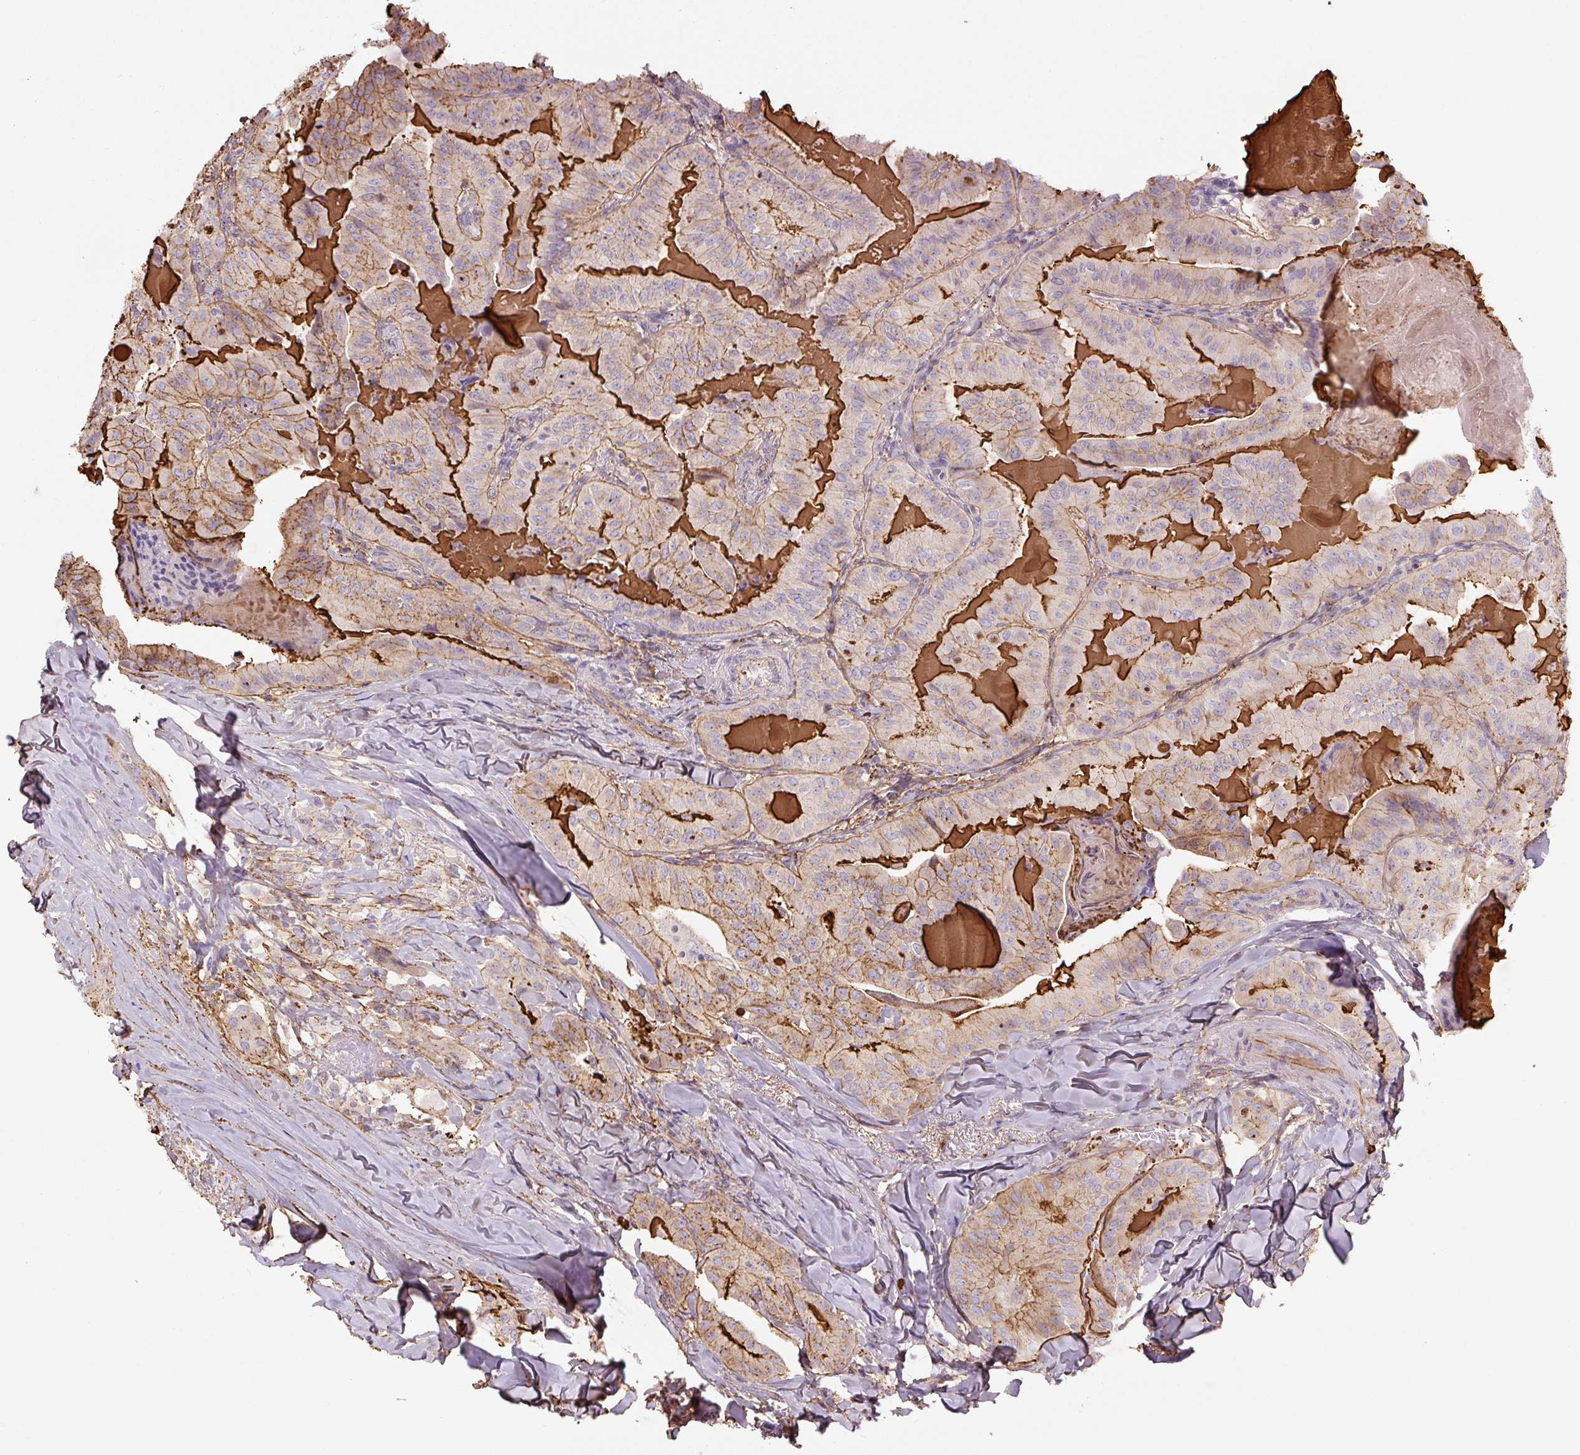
{"staining": {"intensity": "moderate", "quantity": "25%-75%", "location": "cytoplasmic/membranous"}, "tissue": "thyroid cancer", "cell_type": "Tumor cells", "image_type": "cancer", "snomed": [{"axis": "morphology", "description": "Papillary adenocarcinoma, NOS"}, {"axis": "topography", "description": "Thyroid gland"}], "caption": "Immunohistochemical staining of human thyroid cancer (papillary adenocarcinoma) exhibits moderate cytoplasmic/membranous protein staining in approximately 25%-75% of tumor cells.", "gene": "CCNI2", "patient": {"sex": "female", "age": 68}}